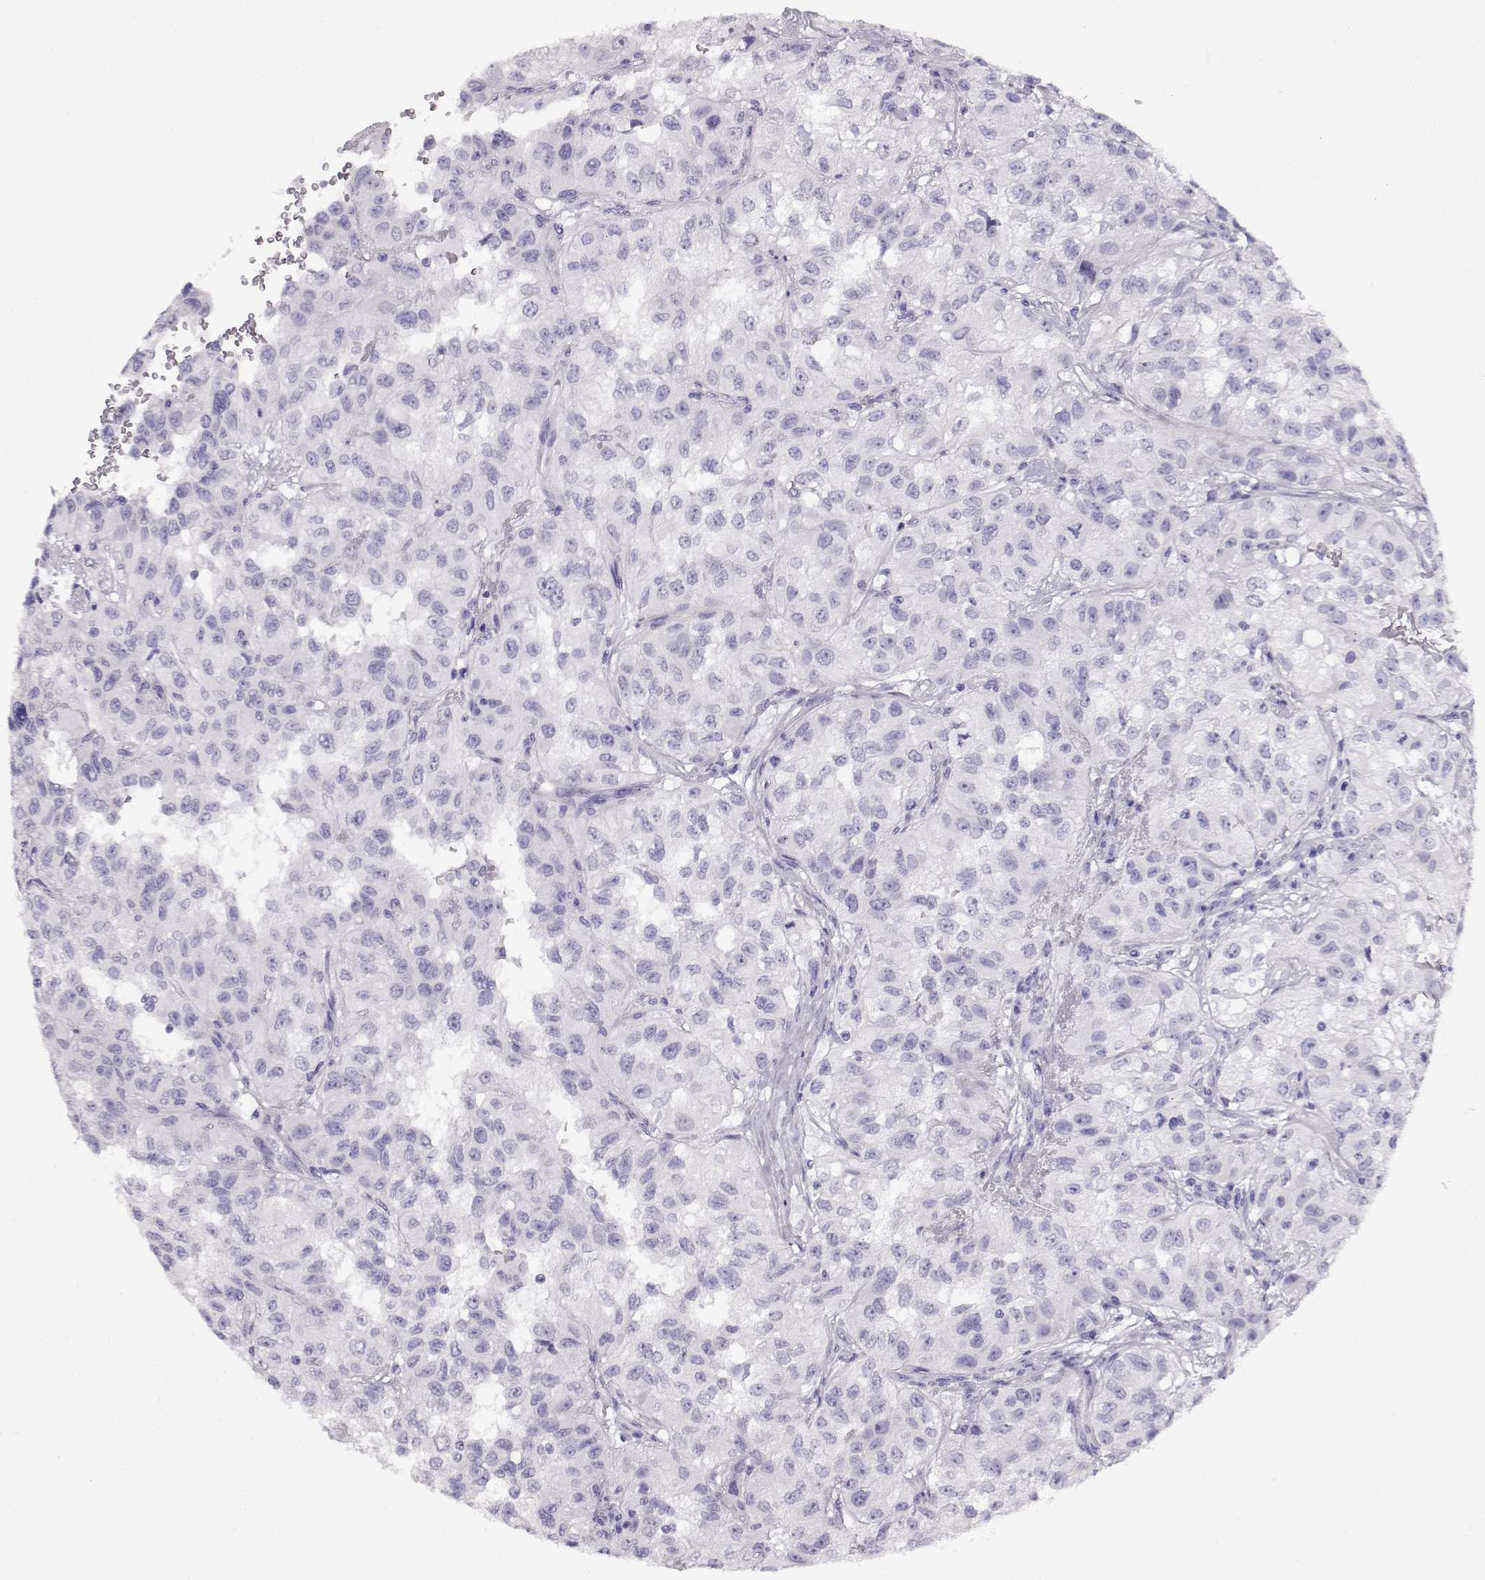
{"staining": {"intensity": "negative", "quantity": "none", "location": "none"}, "tissue": "renal cancer", "cell_type": "Tumor cells", "image_type": "cancer", "snomed": [{"axis": "morphology", "description": "Adenocarcinoma, NOS"}, {"axis": "topography", "description": "Kidney"}], "caption": "The image shows no significant expression in tumor cells of renal cancer (adenocarcinoma).", "gene": "ACTN2", "patient": {"sex": "male", "age": 64}}